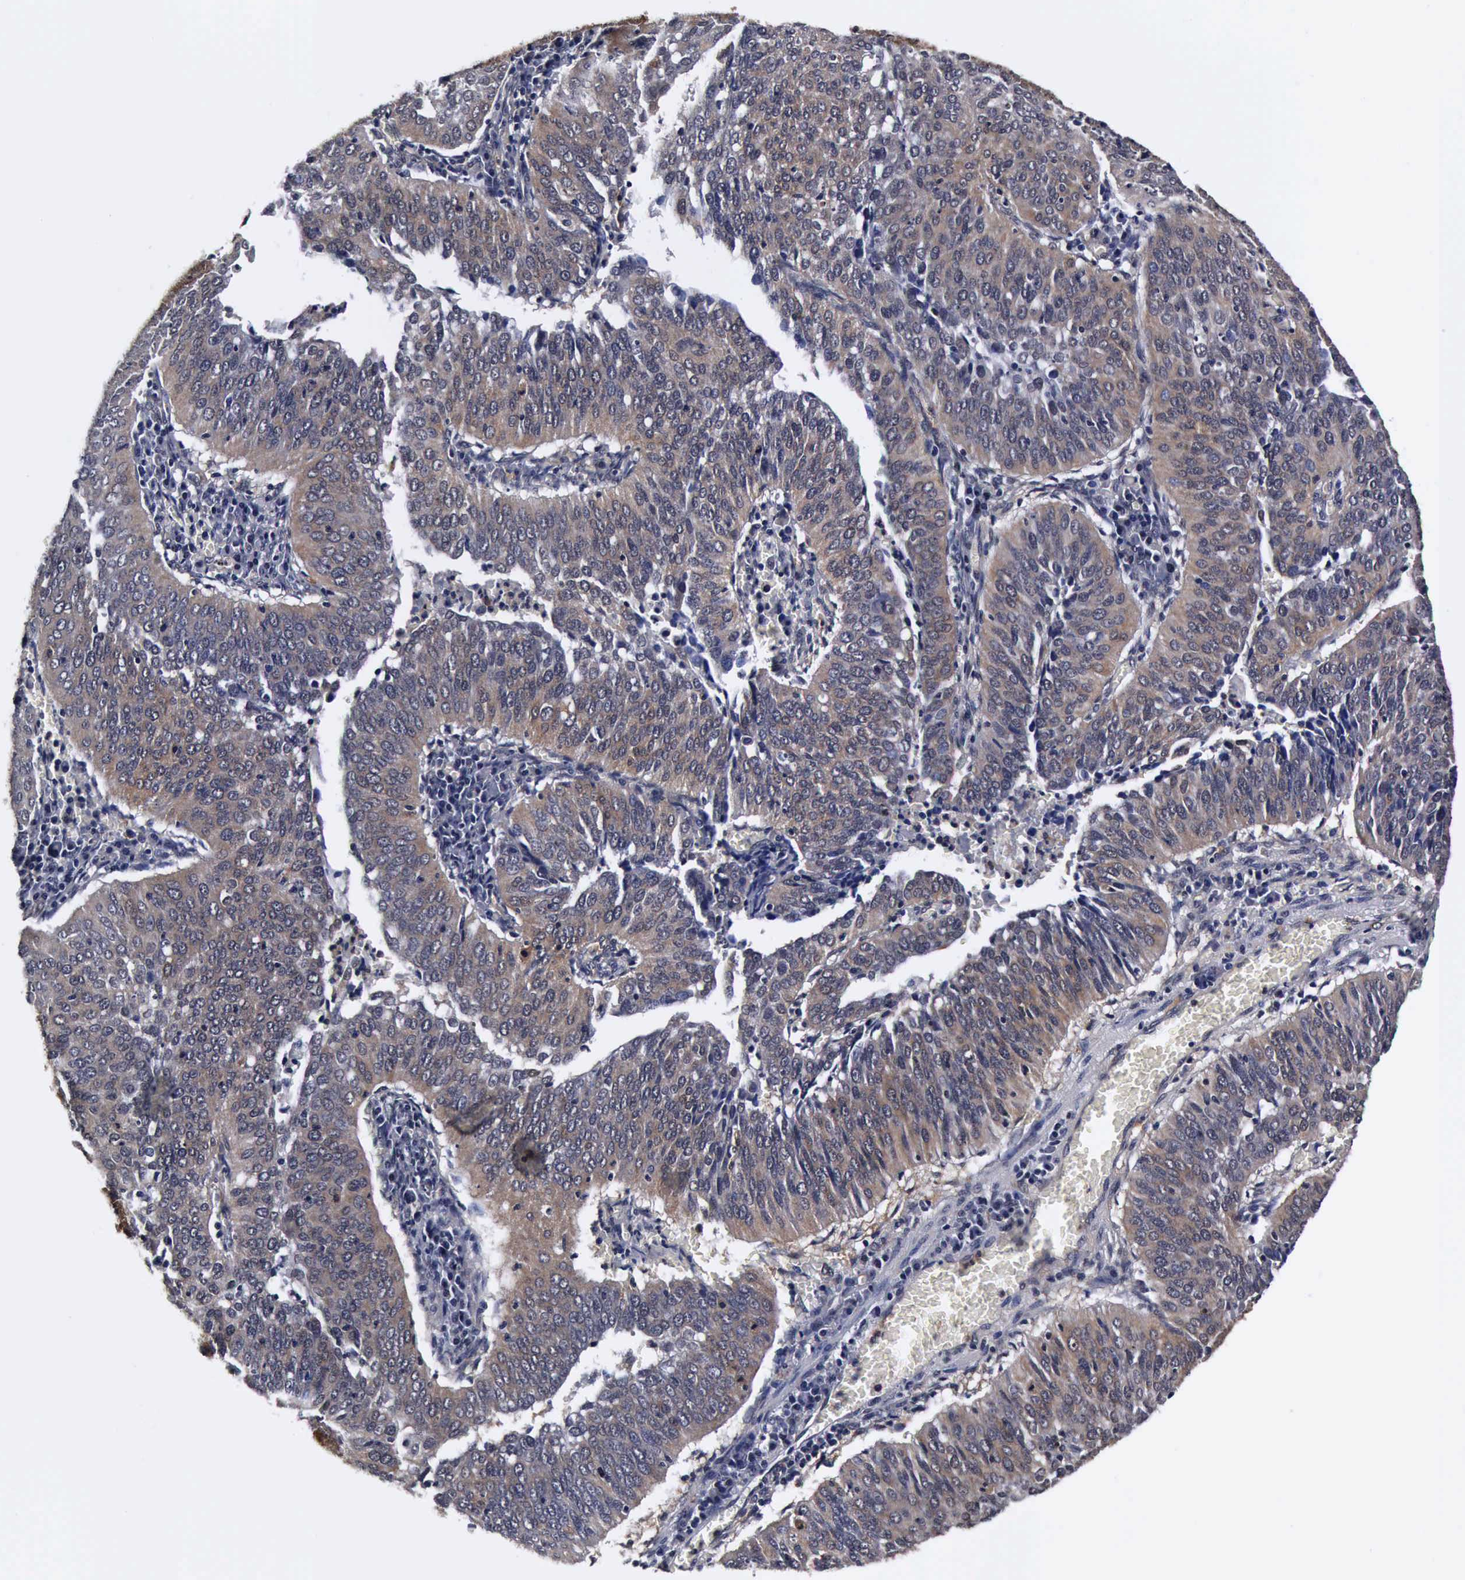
{"staining": {"intensity": "weak", "quantity": ">75%", "location": "cytoplasmic/membranous"}, "tissue": "cervical cancer", "cell_type": "Tumor cells", "image_type": "cancer", "snomed": [{"axis": "morphology", "description": "Squamous cell carcinoma, NOS"}, {"axis": "topography", "description": "Cervix"}], "caption": "The photomicrograph displays immunohistochemical staining of cervical cancer (squamous cell carcinoma). There is weak cytoplasmic/membranous expression is present in approximately >75% of tumor cells.", "gene": "UBC", "patient": {"sex": "female", "age": 39}}